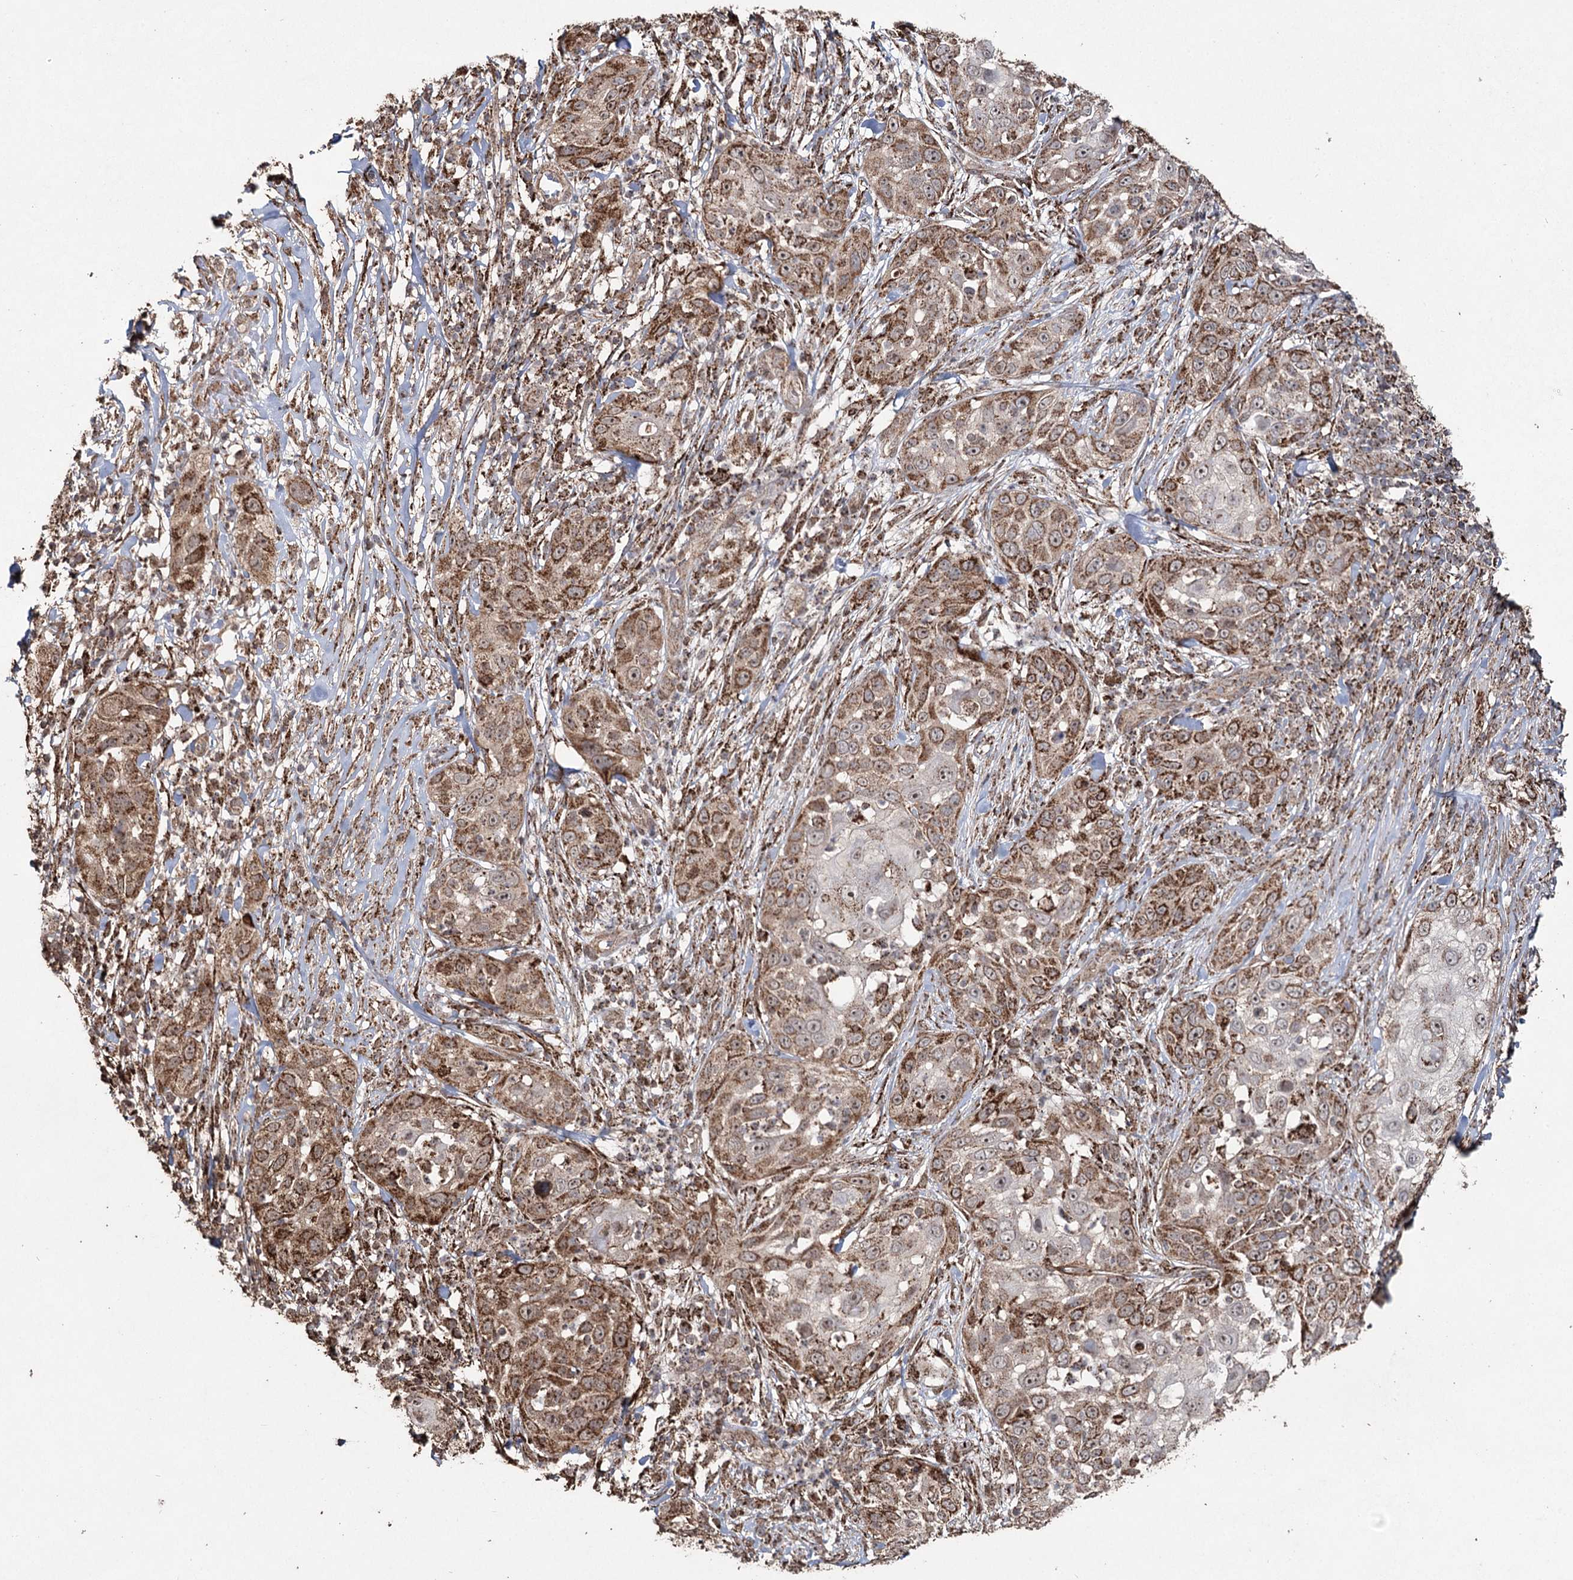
{"staining": {"intensity": "moderate", "quantity": ">75%", "location": "cytoplasmic/membranous"}, "tissue": "skin cancer", "cell_type": "Tumor cells", "image_type": "cancer", "snomed": [{"axis": "morphology", "description": "Squamous cell carcinoma, NOS"}, {"axis": "topography", "description": "Skin"}], "caption": "Immunohistochemistry micrograph of neoplastic tissue: skin cancer (squamous cell carcinoma) stained using IHC shows medium levels of moderate protein expression localized specifically in the cytoplasmic/membranous of tumor cells, appearing as a cytoplasmic/membranous brown color.", "gene": "SLF2", "patient": {"sex": "female", "age": 44}}